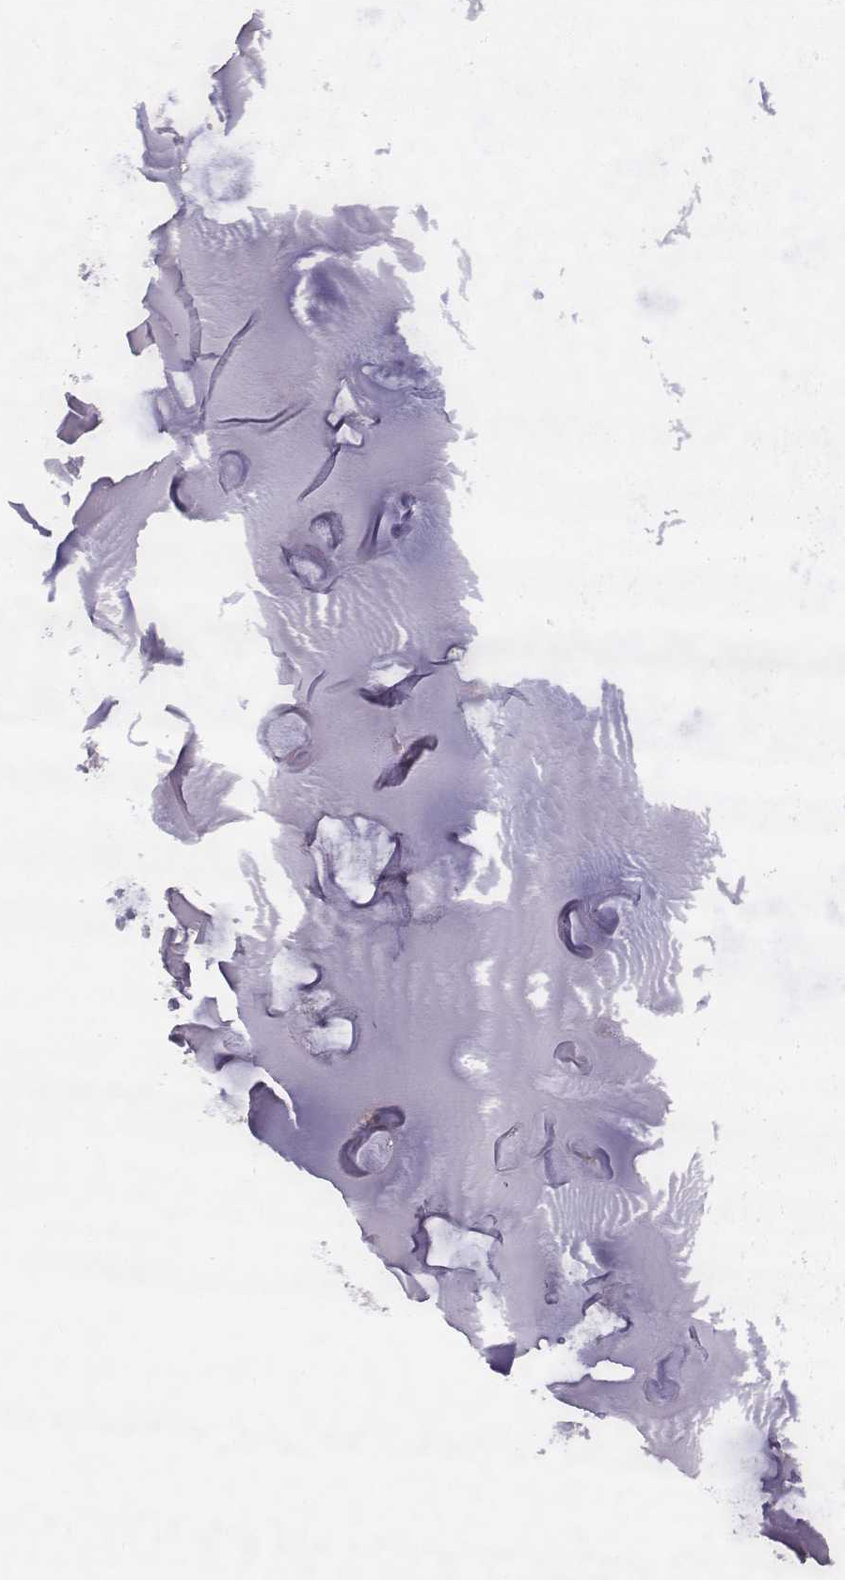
{"staining": {"intensity": "negative", "quantity": "none", "location": "none"}, "tissue": "soft tissue", "cell_type": "Chondrocytes", "image_type": "normal", "snomed": [{"axis": "morphology", "description": "Normal tissue, NOS"}, {"axis": "morphology", "description": "Squamous cell carcinoma, NOS"}, {"axis": "topography", "description": "Cartilage tissue"}, {"axis": "topography", "description": "Bronchus"}, {"axis": "topography", "description": "Lung"}], "caption": "This image is of benign soft tissue stained with IHC to label a protein in brown with the nuclei are counter-stained blue. There is no positivity in chondrocytes. (IHC, brightfield microscopy, high magnification).", "gene": "TLX3", "patient": {"sex": "male", "age": 66}}